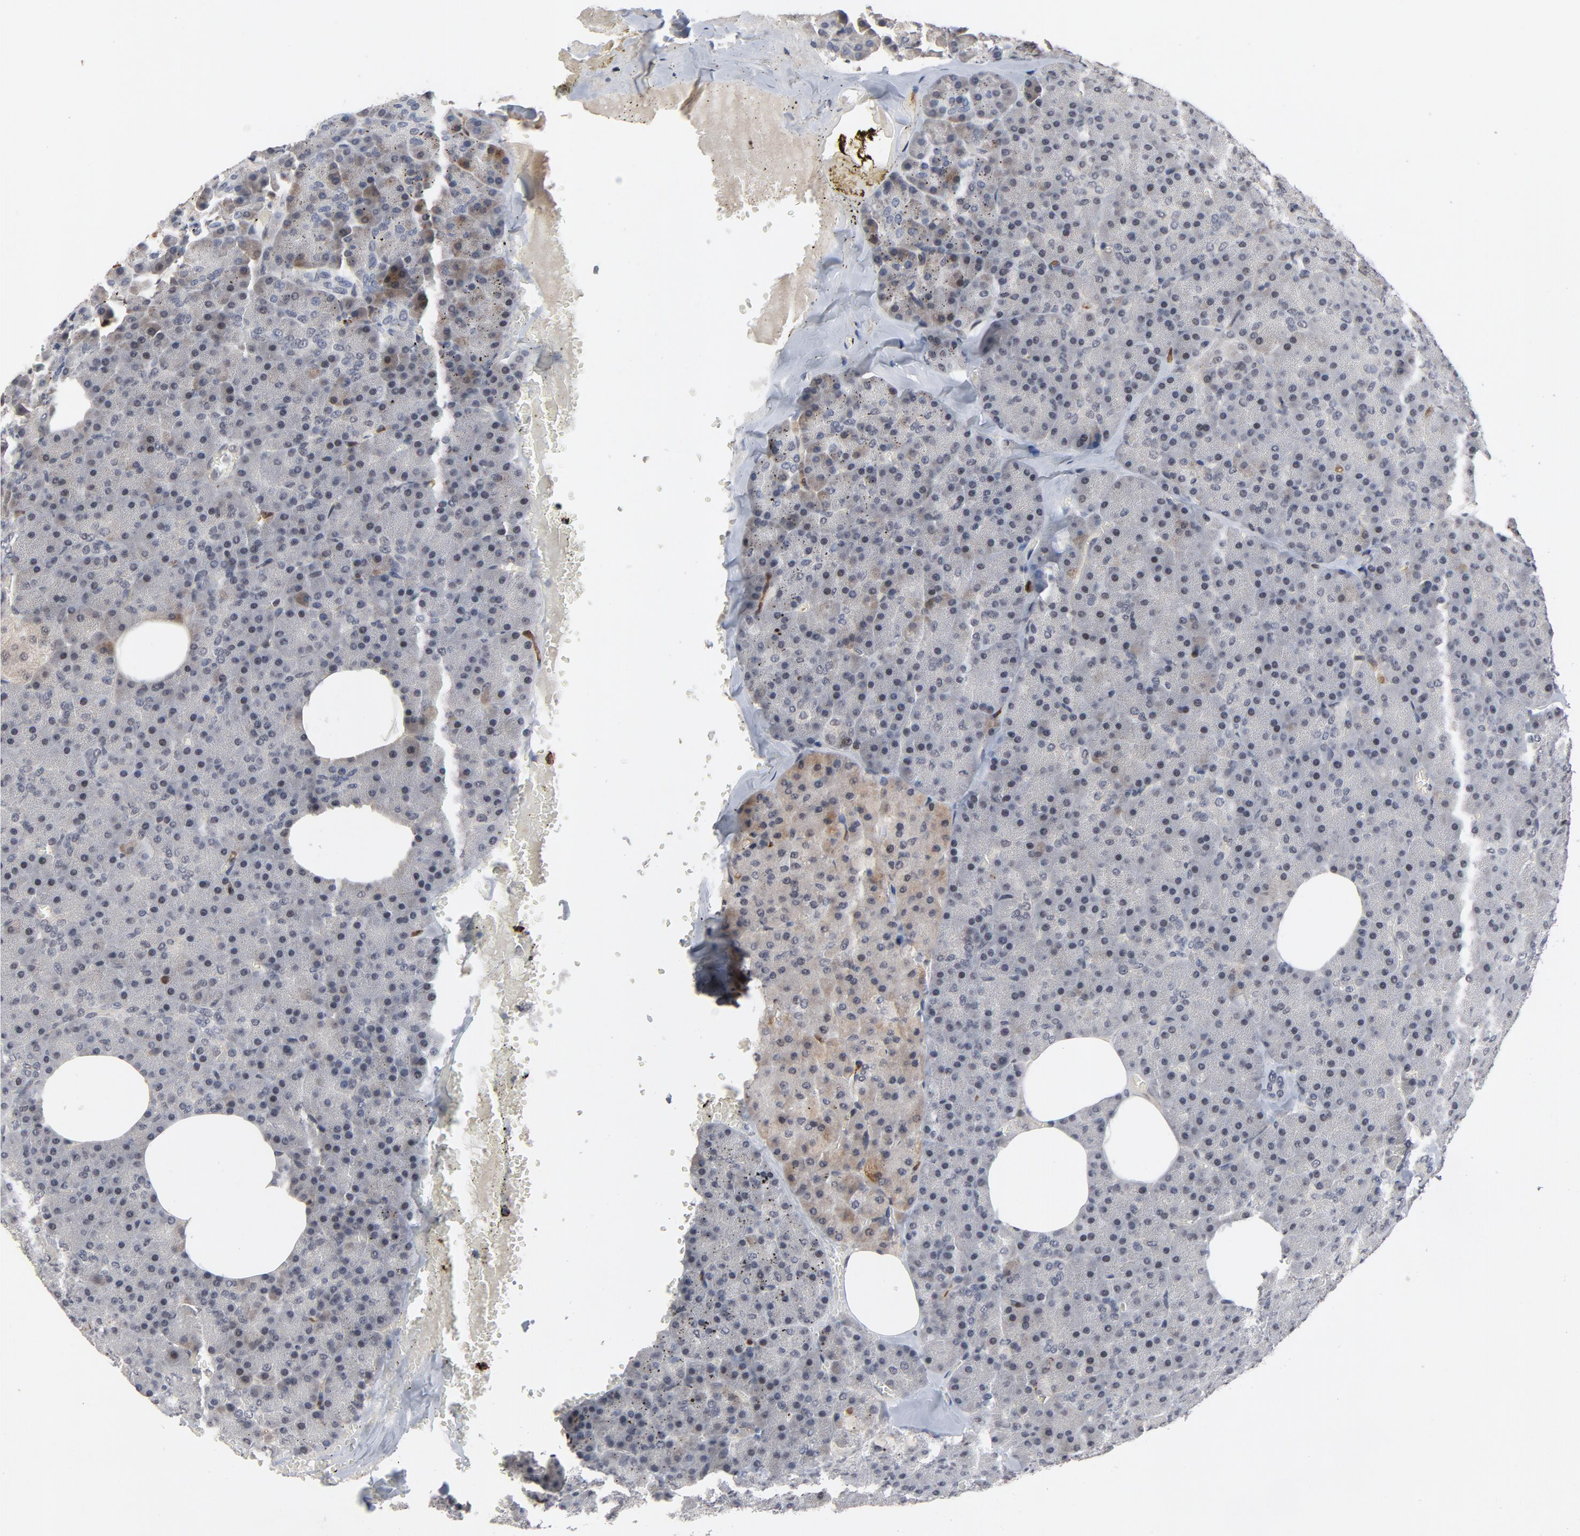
{"staining": {"intensity": "negative", "quantity": "none", "location": "none"}, "tissue": "pancreas", "cell_type": "Exocrine glandular cells", "image_type": "normal", "snomed": [{"axis": "morphology", "description": "Normal tissue, NOS"}, {"axis": "topography", "description": "Pancreas"}], "caption": "Immunohistochemical staining of normal human pancreas demonstrates no significant expression in exocrine glandular cells.", "gene": "RTL5", "patient": {"sex": "female", "age": 35}}